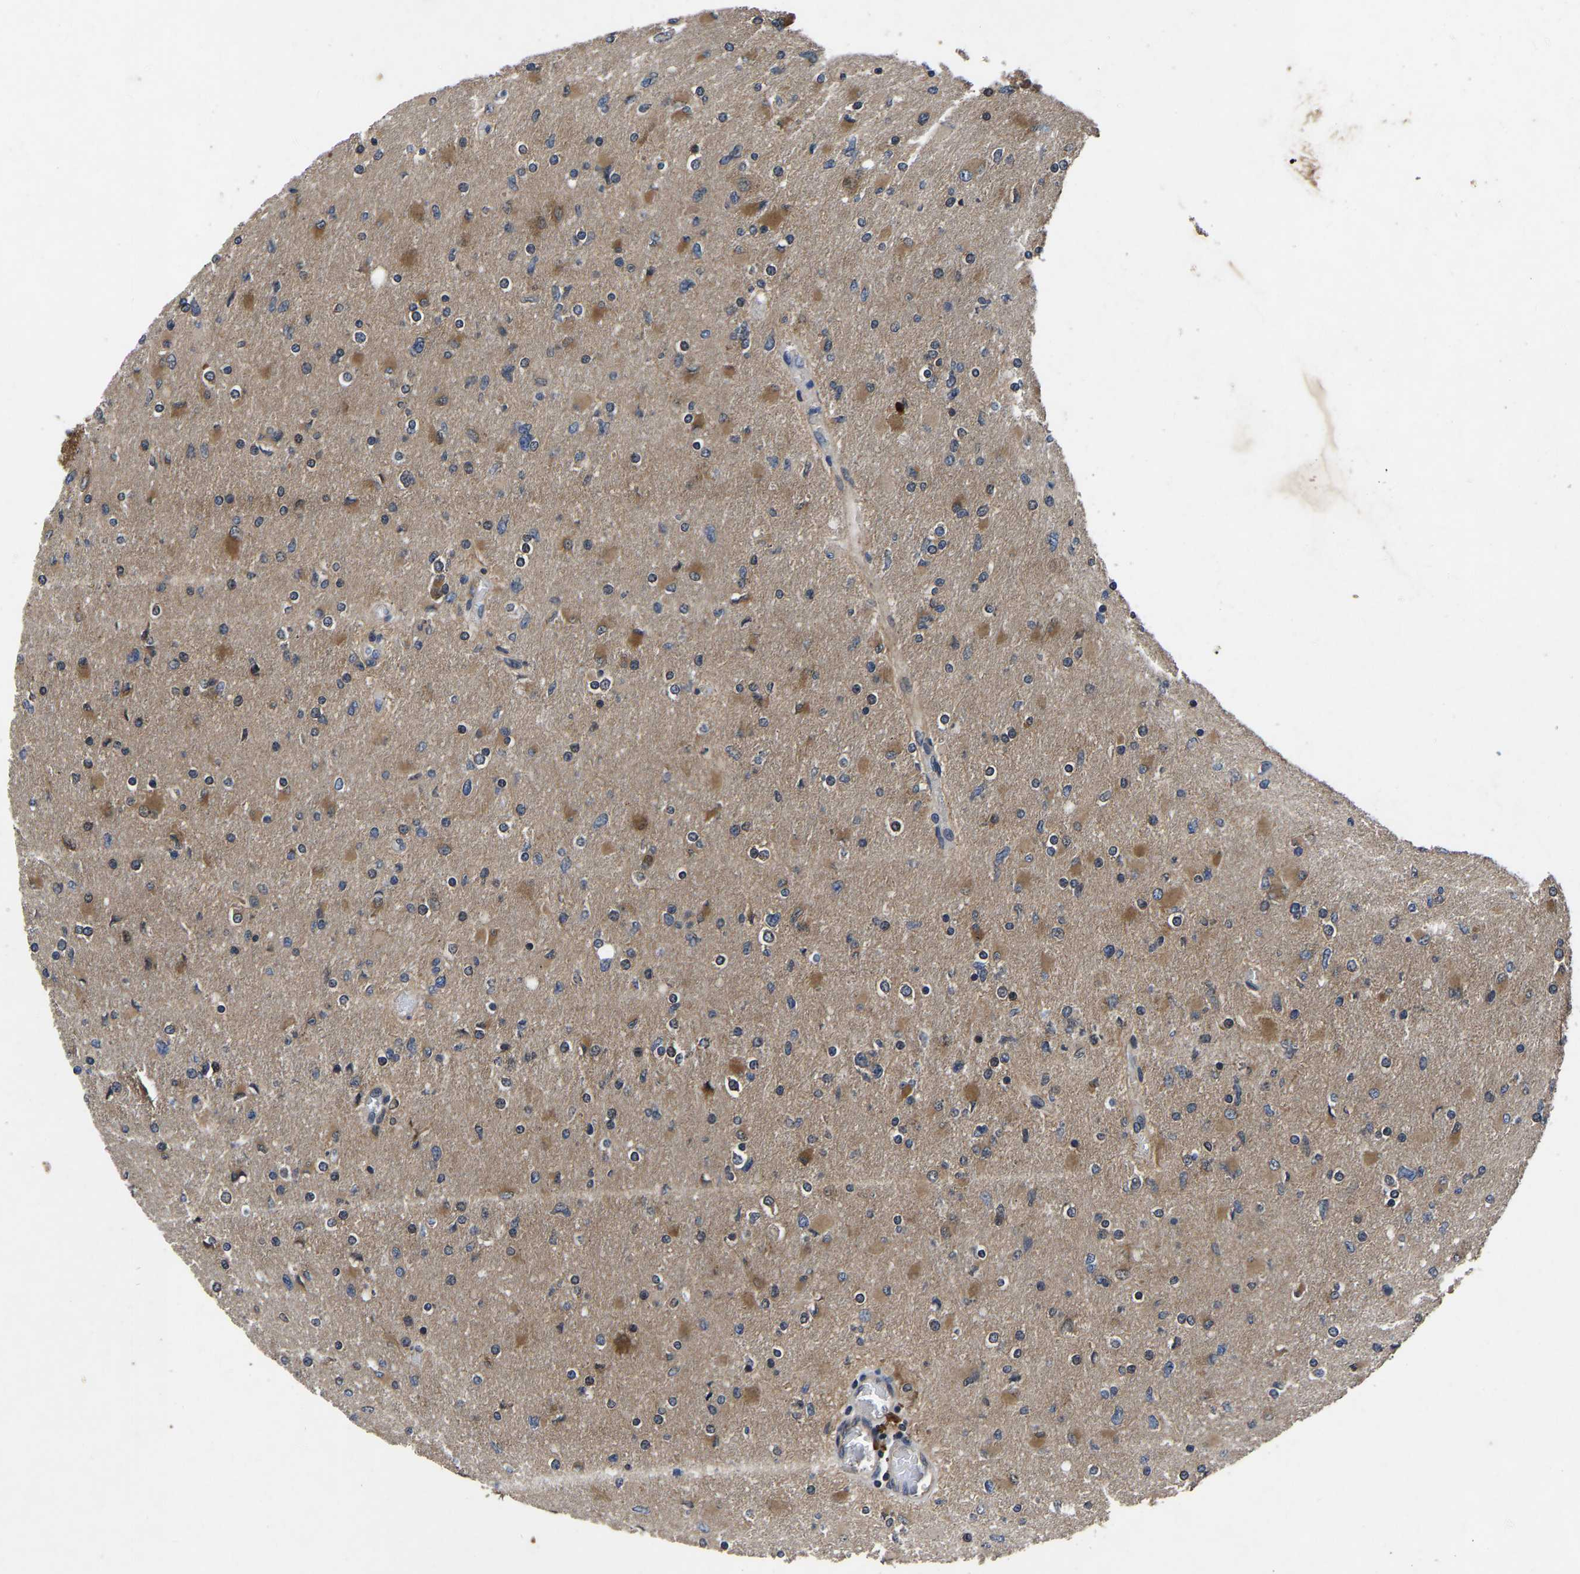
{"staining": {"intensity": "moderate", "quantity": "25%-75%", "location": "cytoplasmic/membranous"}, "tissue": "glioma", "cell_type": "Tumor cells", "image_type": "cancer", "snomed": [{"axis": "morphology", "description": "Glioma, malignant, High grade"}, {"axis": "topography", "description": "Cerebral cortex"}], "caption": "Human glioma stained with a protein marker displays moderate staining in tumor cells.", "gene": "FGD5", "patient": {"sex": "female", "age": 36}}